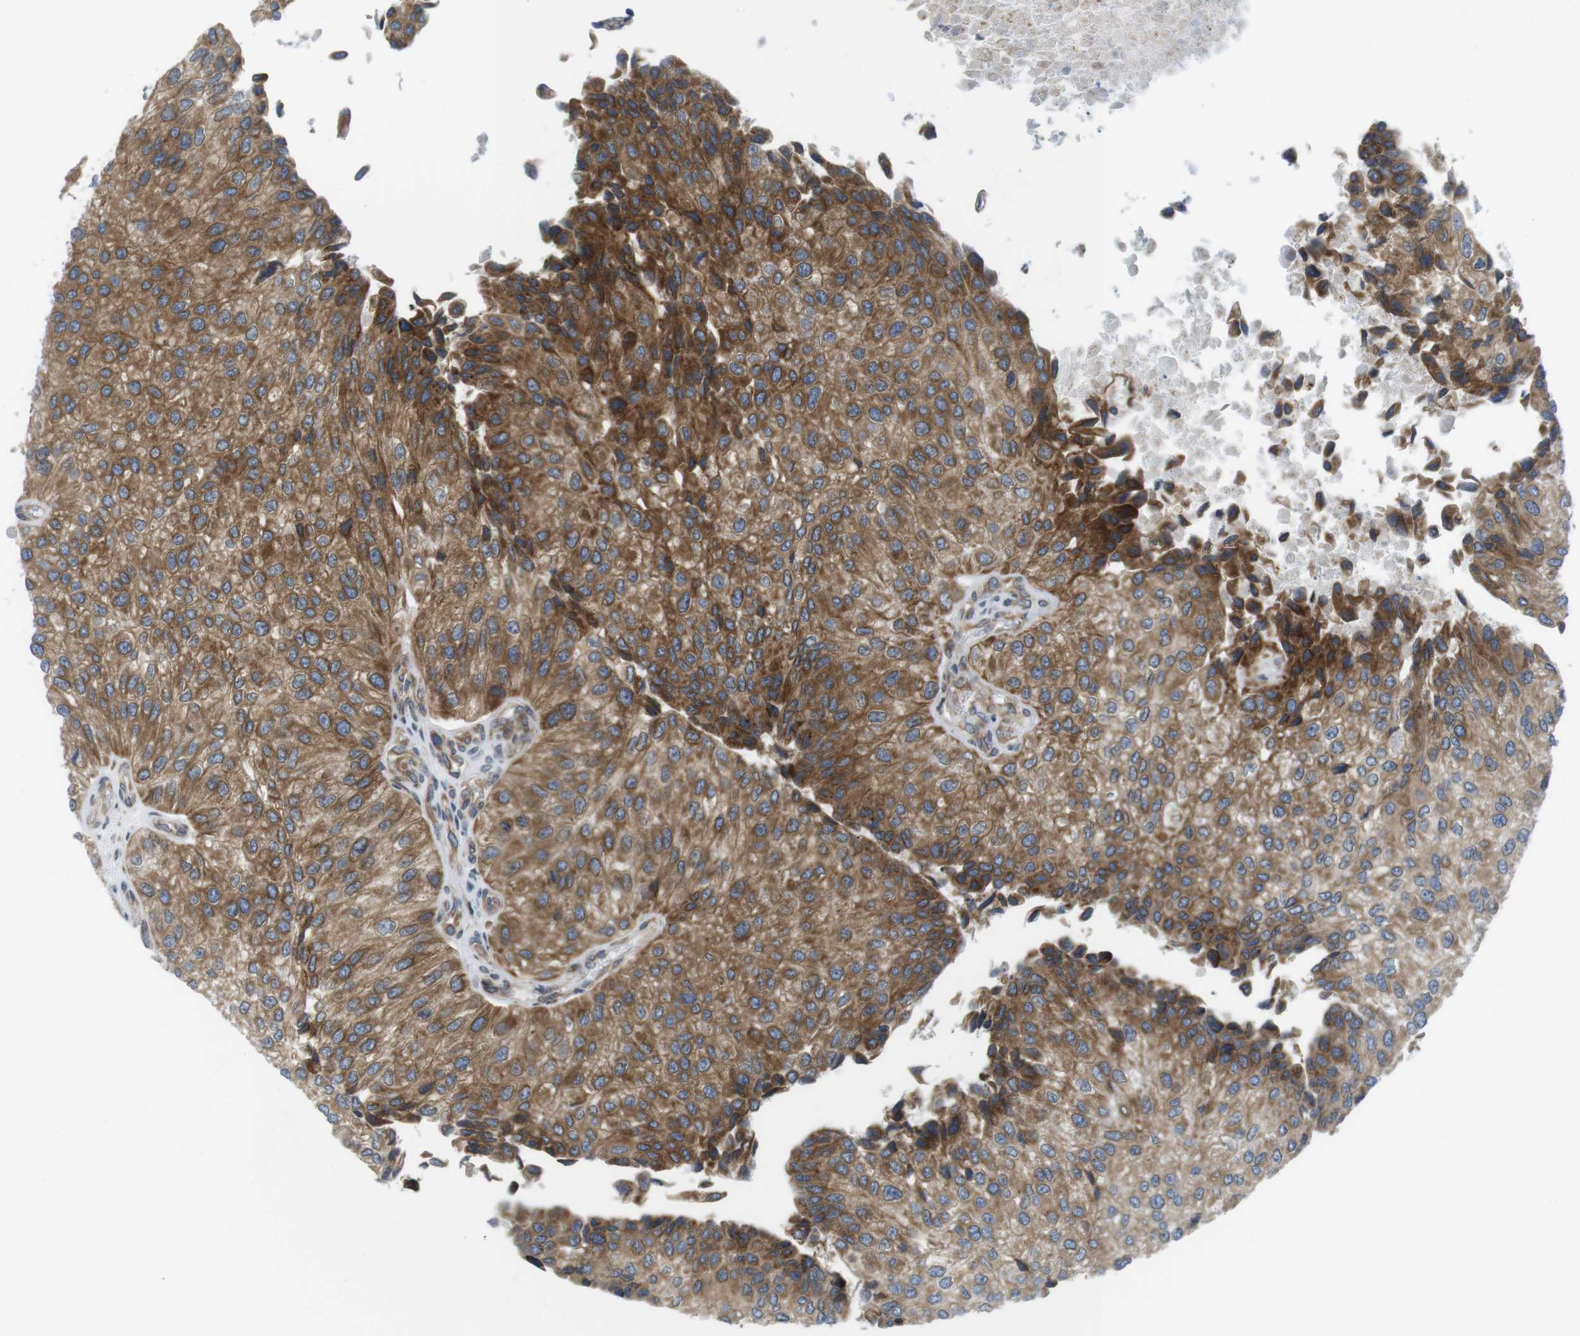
{"staining": {"intensity": "moderate", "quantity": ">75%", "location": "cytoplasmic/membranous"}, "tissue": "urothelial cancer", "cell_type": "Tumor cells", "image_type": "cancer", "snomed": [{"axis": "morphology", "description": "Urothelial carcinoma, High grade"}, {"axis": "topography", "description": "Kidney"}, {"axis": "topography", "description": "Urinary bladder"}], "caption": "Brown immunohistochemical staining in urothelial cancer shows moderate cytoplasmic/membranous staining in about >75% of tumor cells.", "gene": "ERGIC3", "patient": {"sex": "male", "age": 77}}